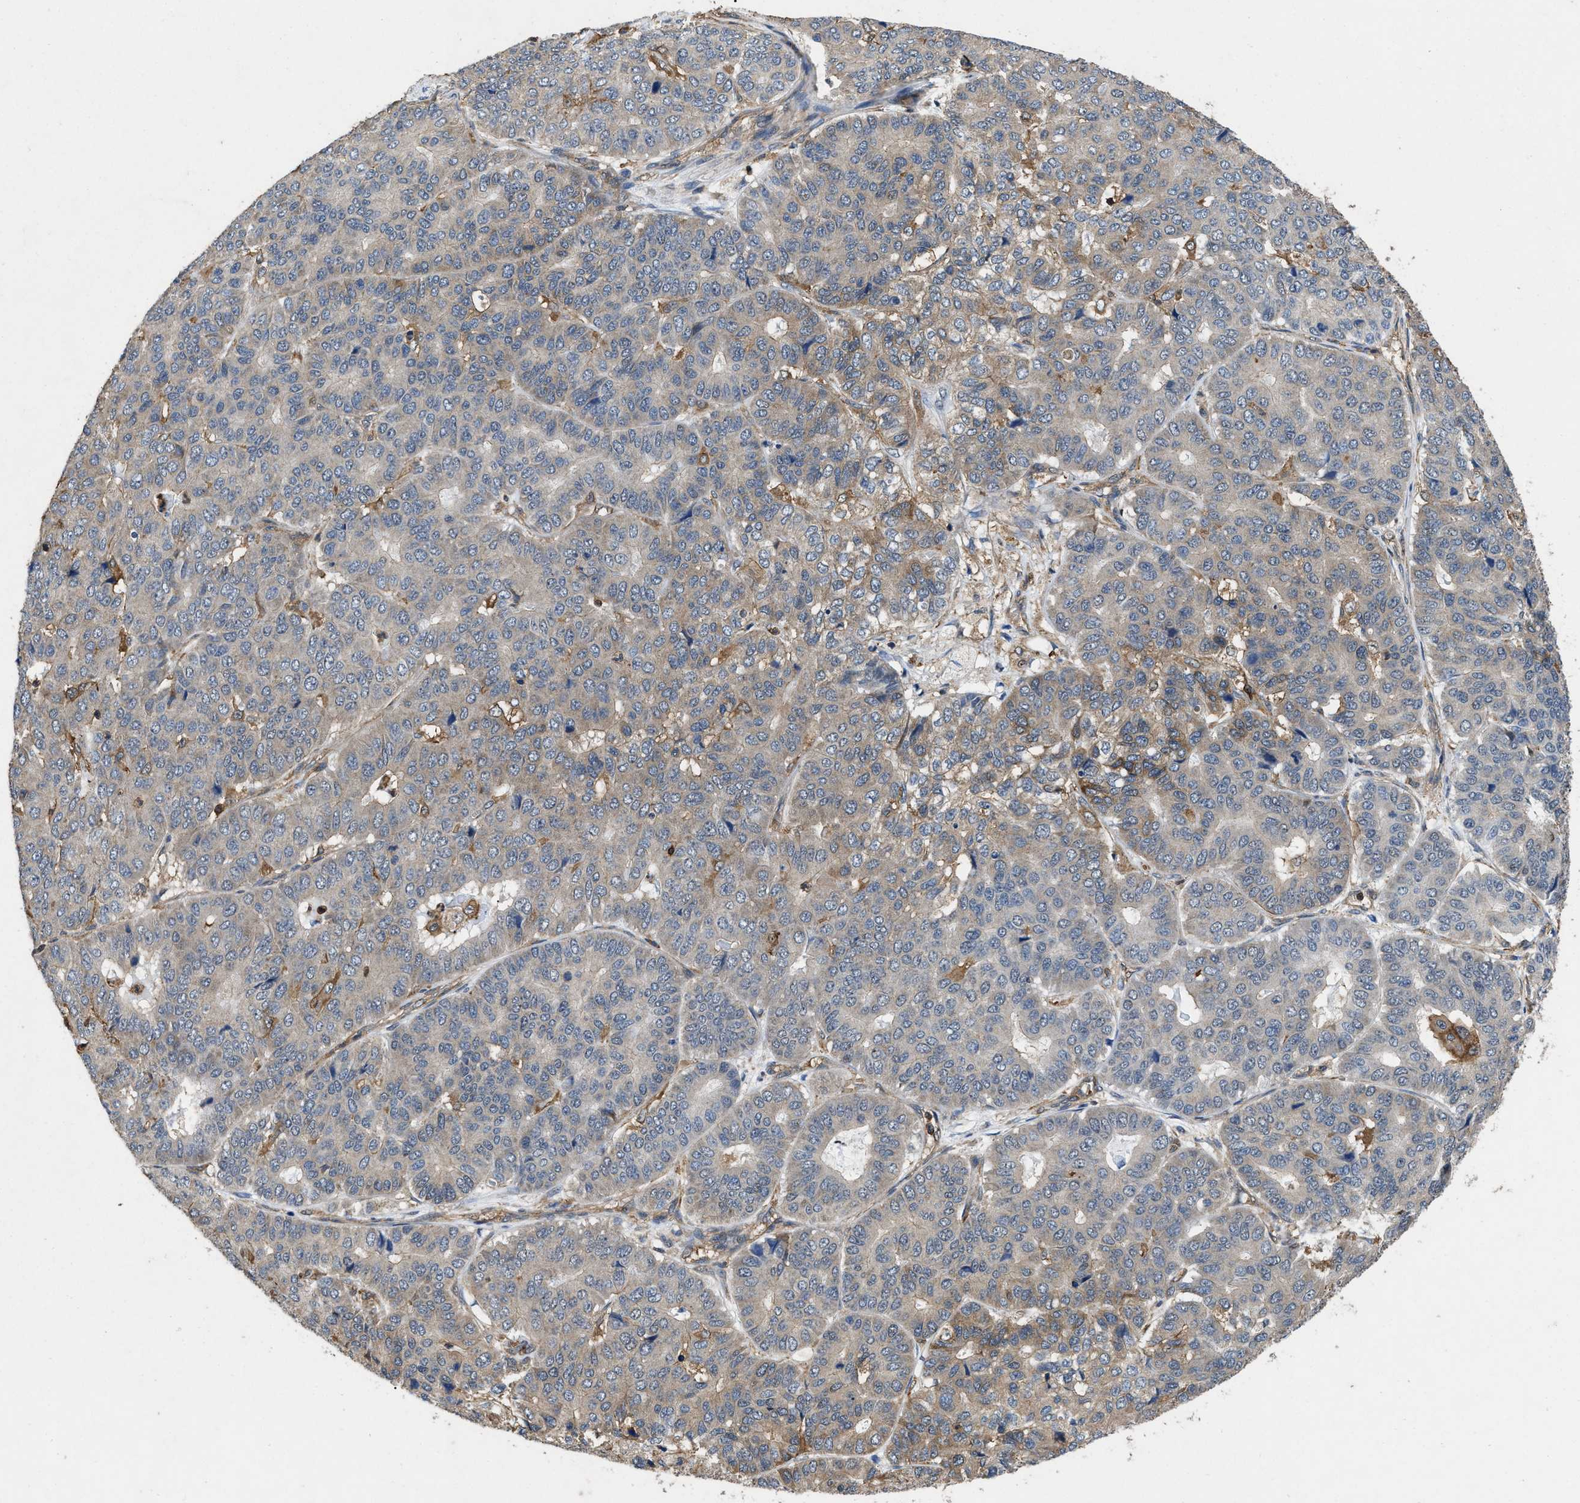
{"staining": {"intensity": "weak", "quantity": "<25%", "location": "cytoplasmic/membranous"}, "tissue": "pancreatic cancer", "cell_type": "Tumor cells", "image_type": "cancer", "snomed": [{"axis": "morphology", "description": "Adenocarcinoma, NOS"}, {"axis": "topography", "description": "Pancreas"}], "caption": "This histopathology image is of pancreatic adenocarcinoma stained with immunohistochemistry to label a protein in brown with the nuclei are counter-stained blue. There is no staining in tumor cells. (Stains: DAB (3,3'-diaminobenzidine) immunohistochemistry with hematoxylin counter stain, Microscopy: brightfield microscopy at high magnification).", "gene": "LINGO2", "patient": {"sex": "male", "age": 50}}